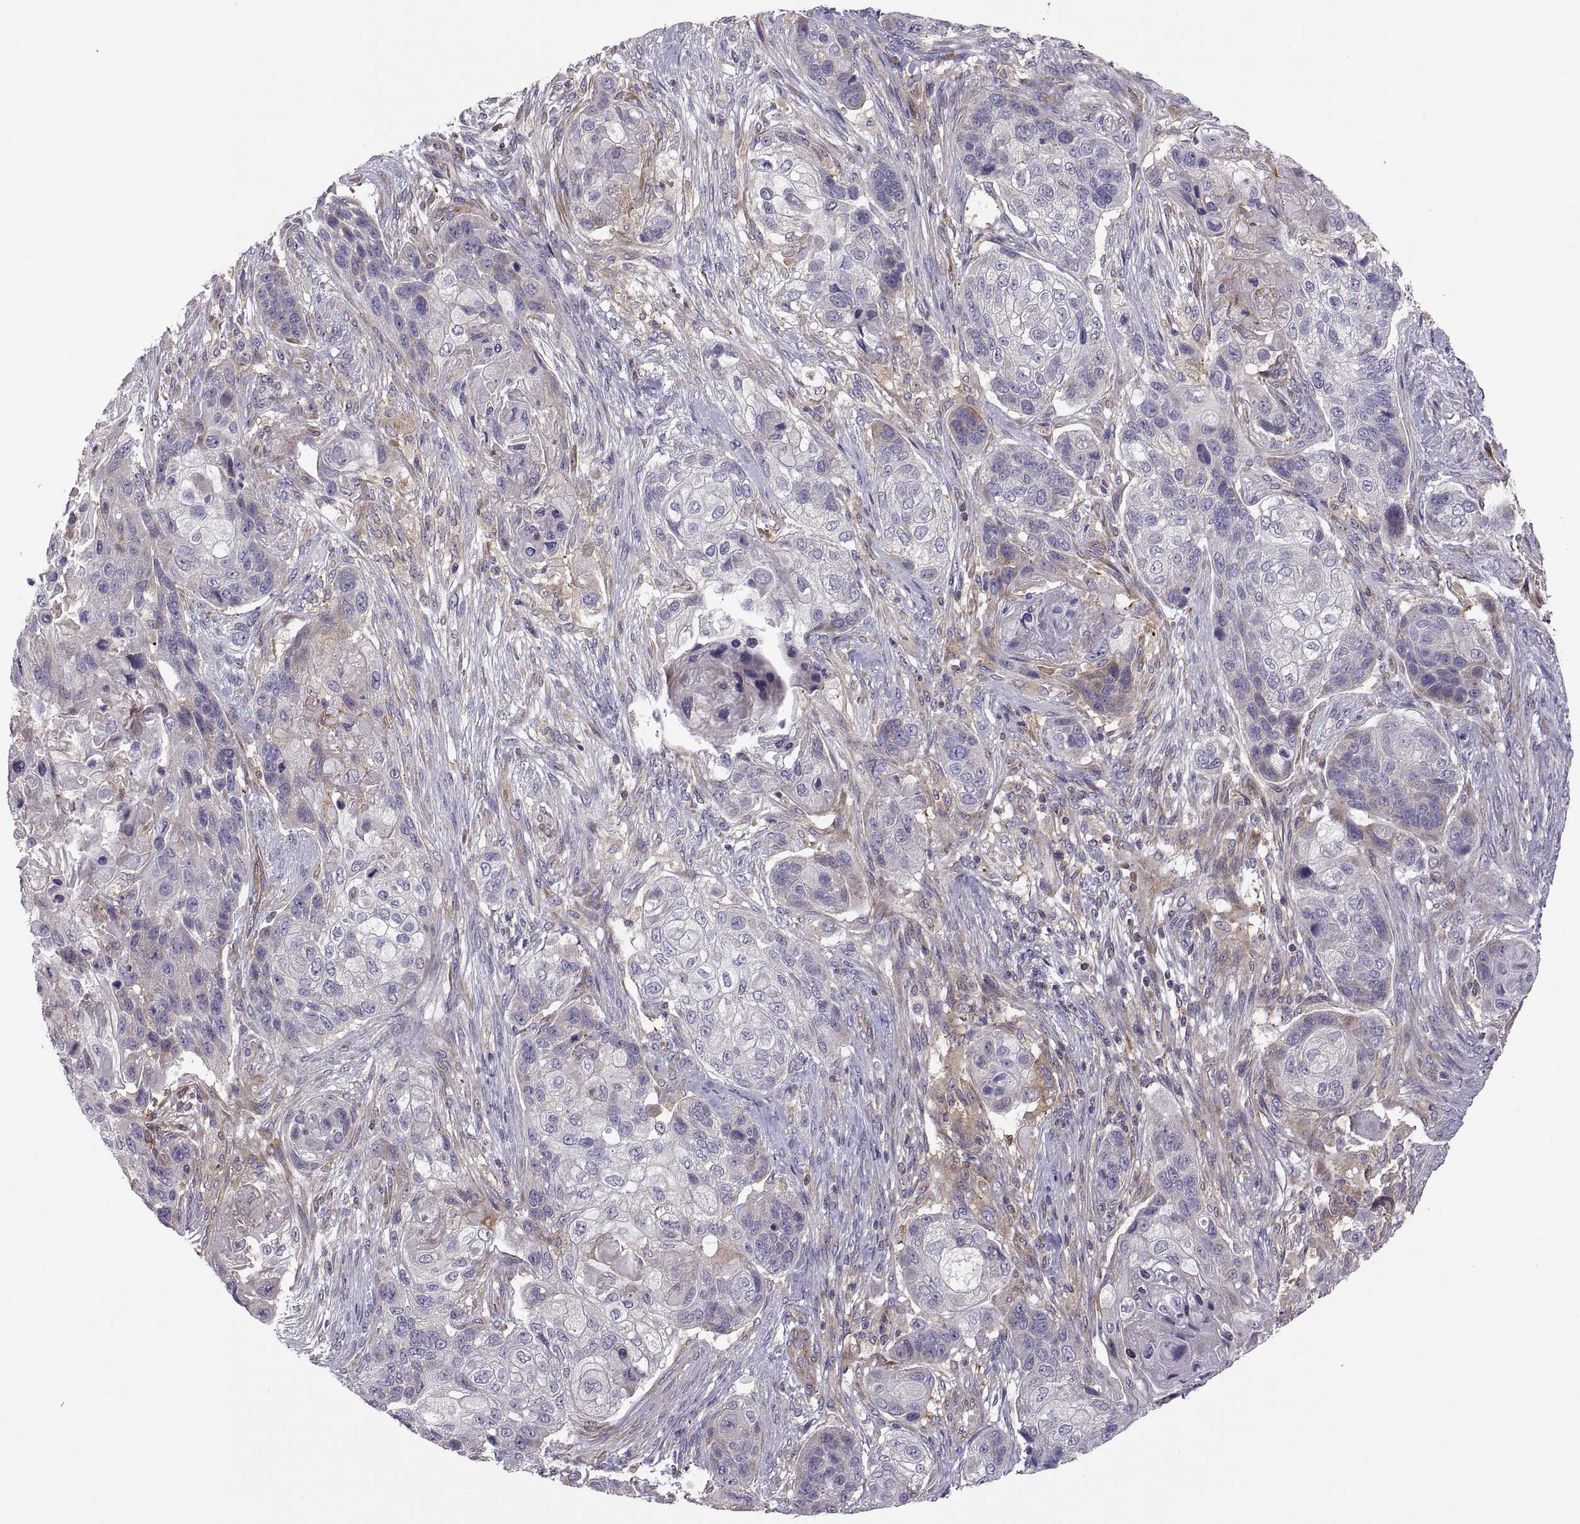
{"staining": {"intensity": "negative", "quantity": "none", "location": "none"}, "tissue": "lung cancer", "cell_type": "Tumor cells", "image_type": "cancer", "snomed": [{"axis": "morphology", "description": "Squamous cell carcinoma, NOS"}, {"axis": "topography", "description": "Lung"}], "caption": "Tumor cells show no significant staining in lung cancer (squamous cell carcinoma).", "gene": "SPATA32", "patient": {"sex": "male", "age": 69}}